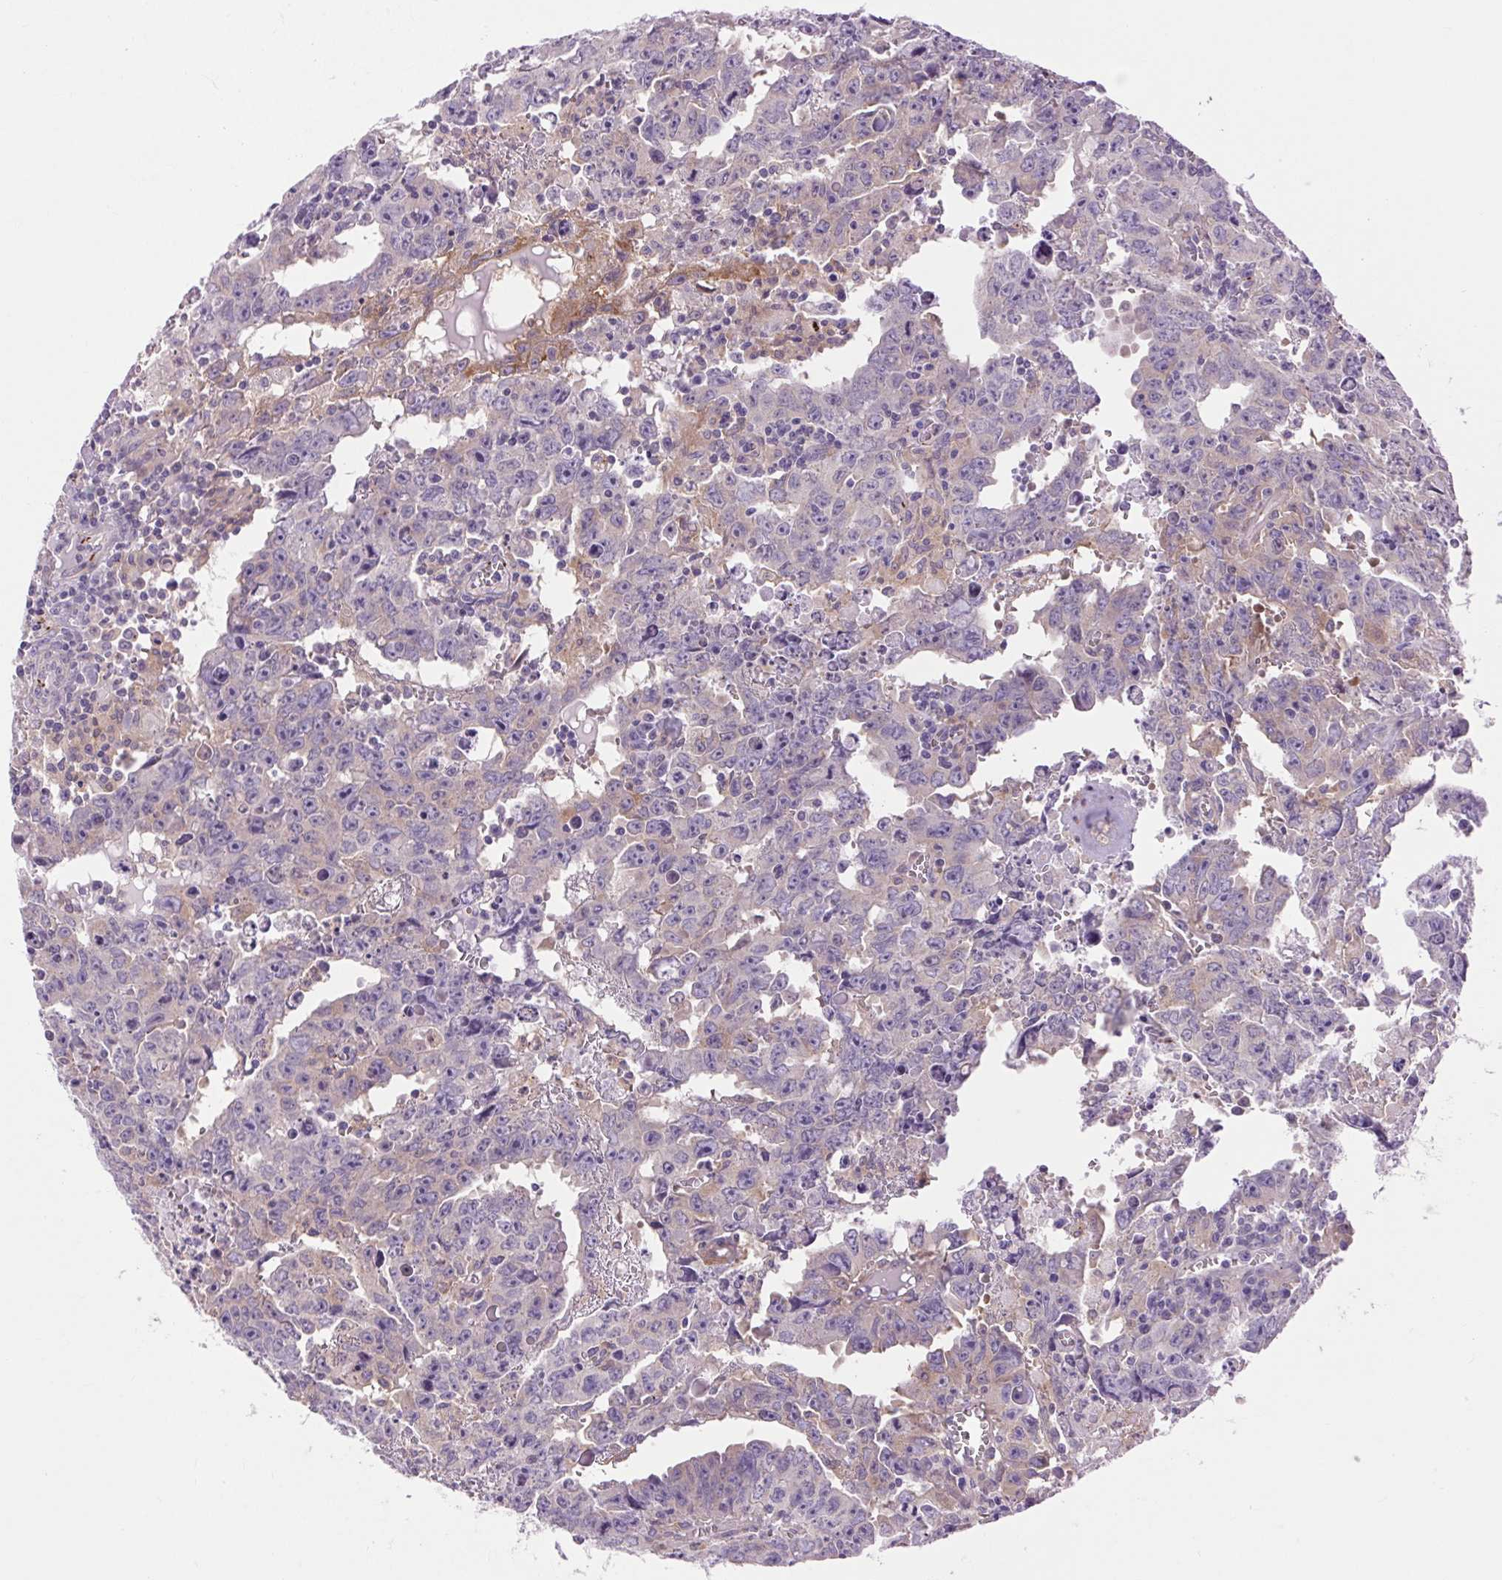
{"staining": {"intensity": "weak", "quantity": "<25%", "location": "cytoplasmic/membranous"}, "tissue": "testis cancer", "cell_type": "Tumor cells", "image_type": "cancer", "snomed": [{"axis": "morphology", "description": "Carcinoma, Embryonal, NOS"}, {"axis": "topography", "description": "Testis"}], "caption": "This is an immunohistochemistry (IHC) image of human testis embryonal carcinoma. There is no staining in tumor cells.", "gene": "SOWAHC", "patient": {"sex": "male", "age": 22}}